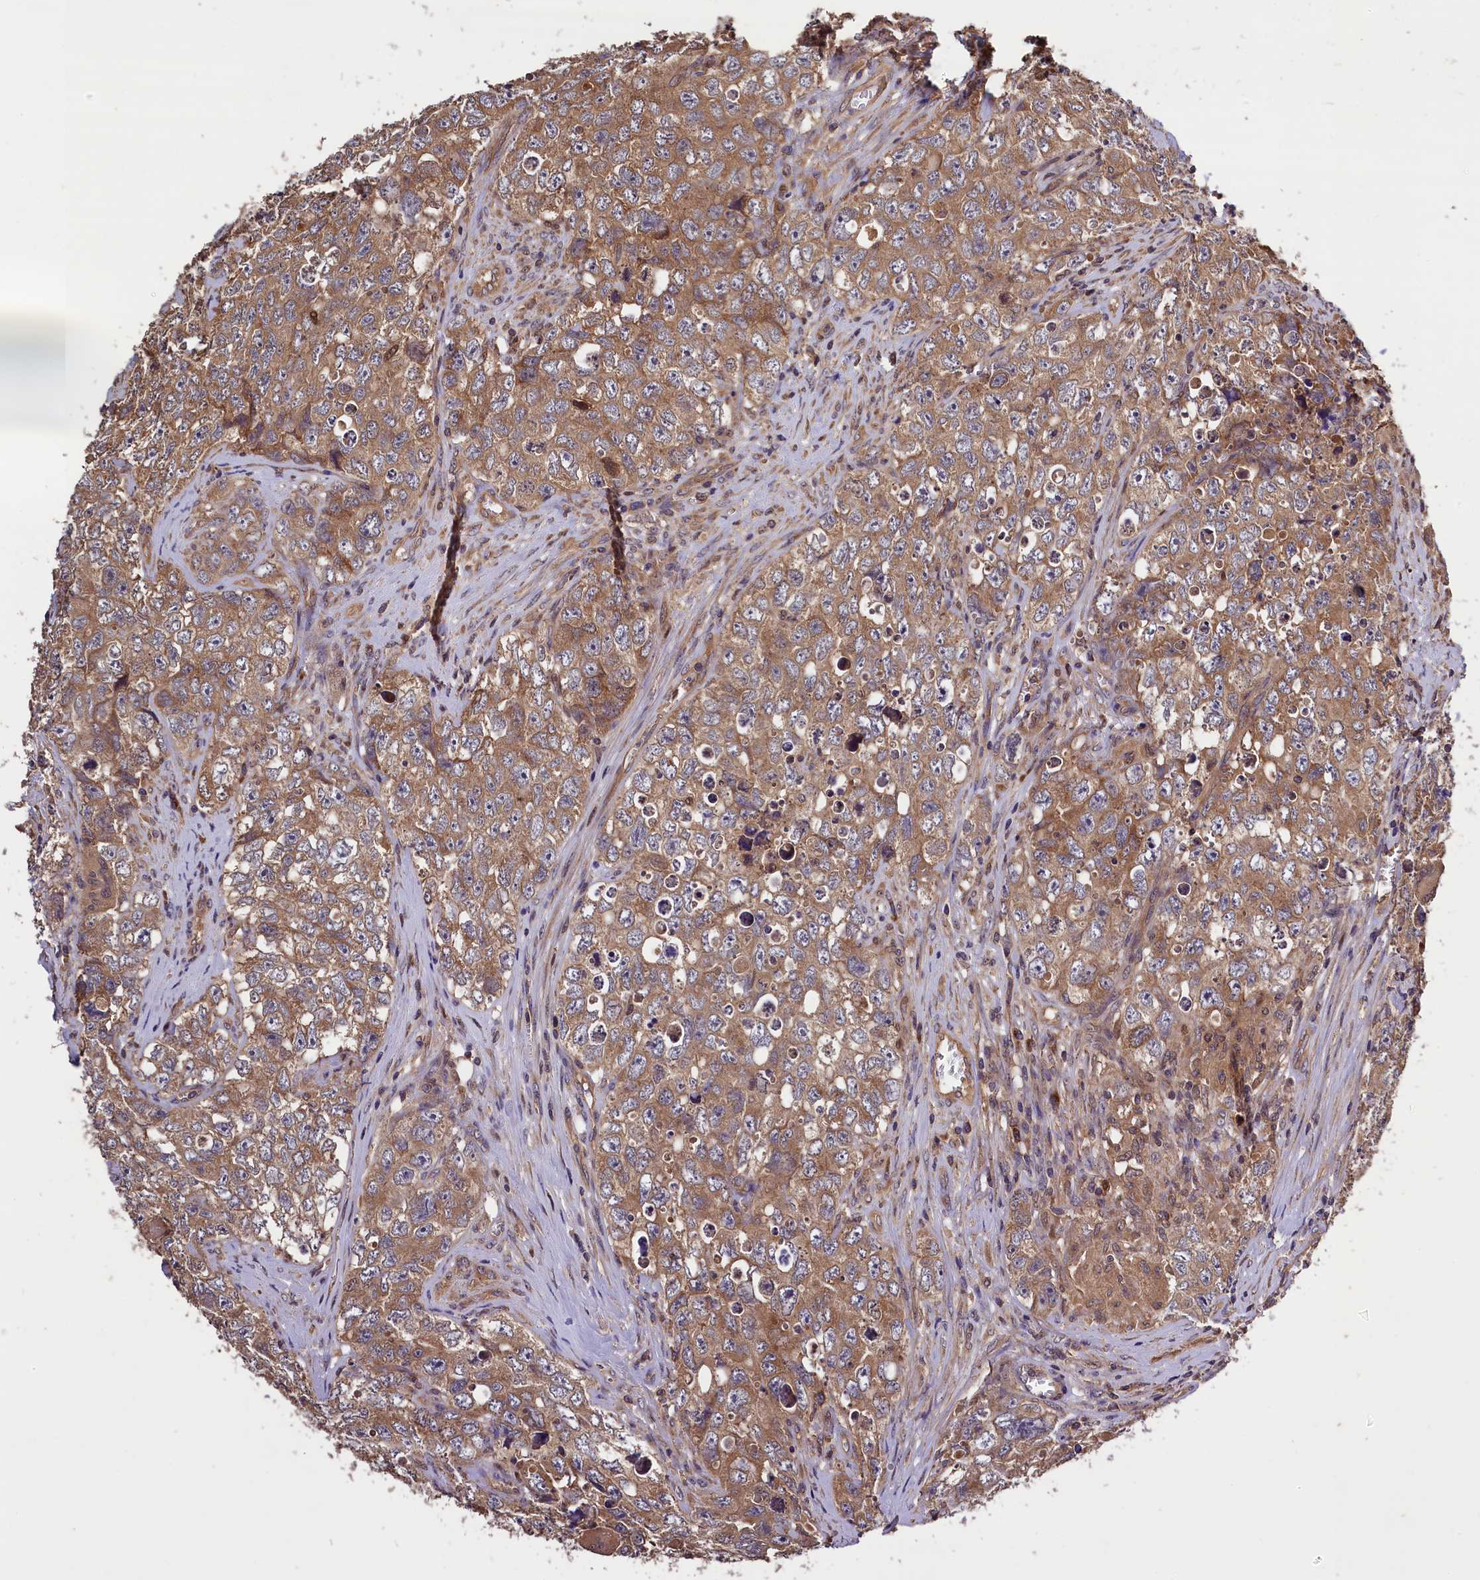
{"staining": {"intensity": "moderate", "quantity": ">75%", "location": "cytoplasmic/membranous"}, "tissue": "testis cancer", "cell_type": "Tumor cells", "image_type": "cancer", "snomed": [{"axis": "morphology", "description": "Seminoma, NOS"}, {"axis": "morphology", "description": "Carcinoma, Embryonal, NOS"}, {"axis": "topography", "description": "Testis"}], "caption": "Testis cancer (embryonal carcinoma) stained with a brown dye reveals moderate cytoplasmic/membranous positive positivity in about >75% of tumor cells.", "gene": "KLC2", "patient": {"sex": "male", "age": 43}}